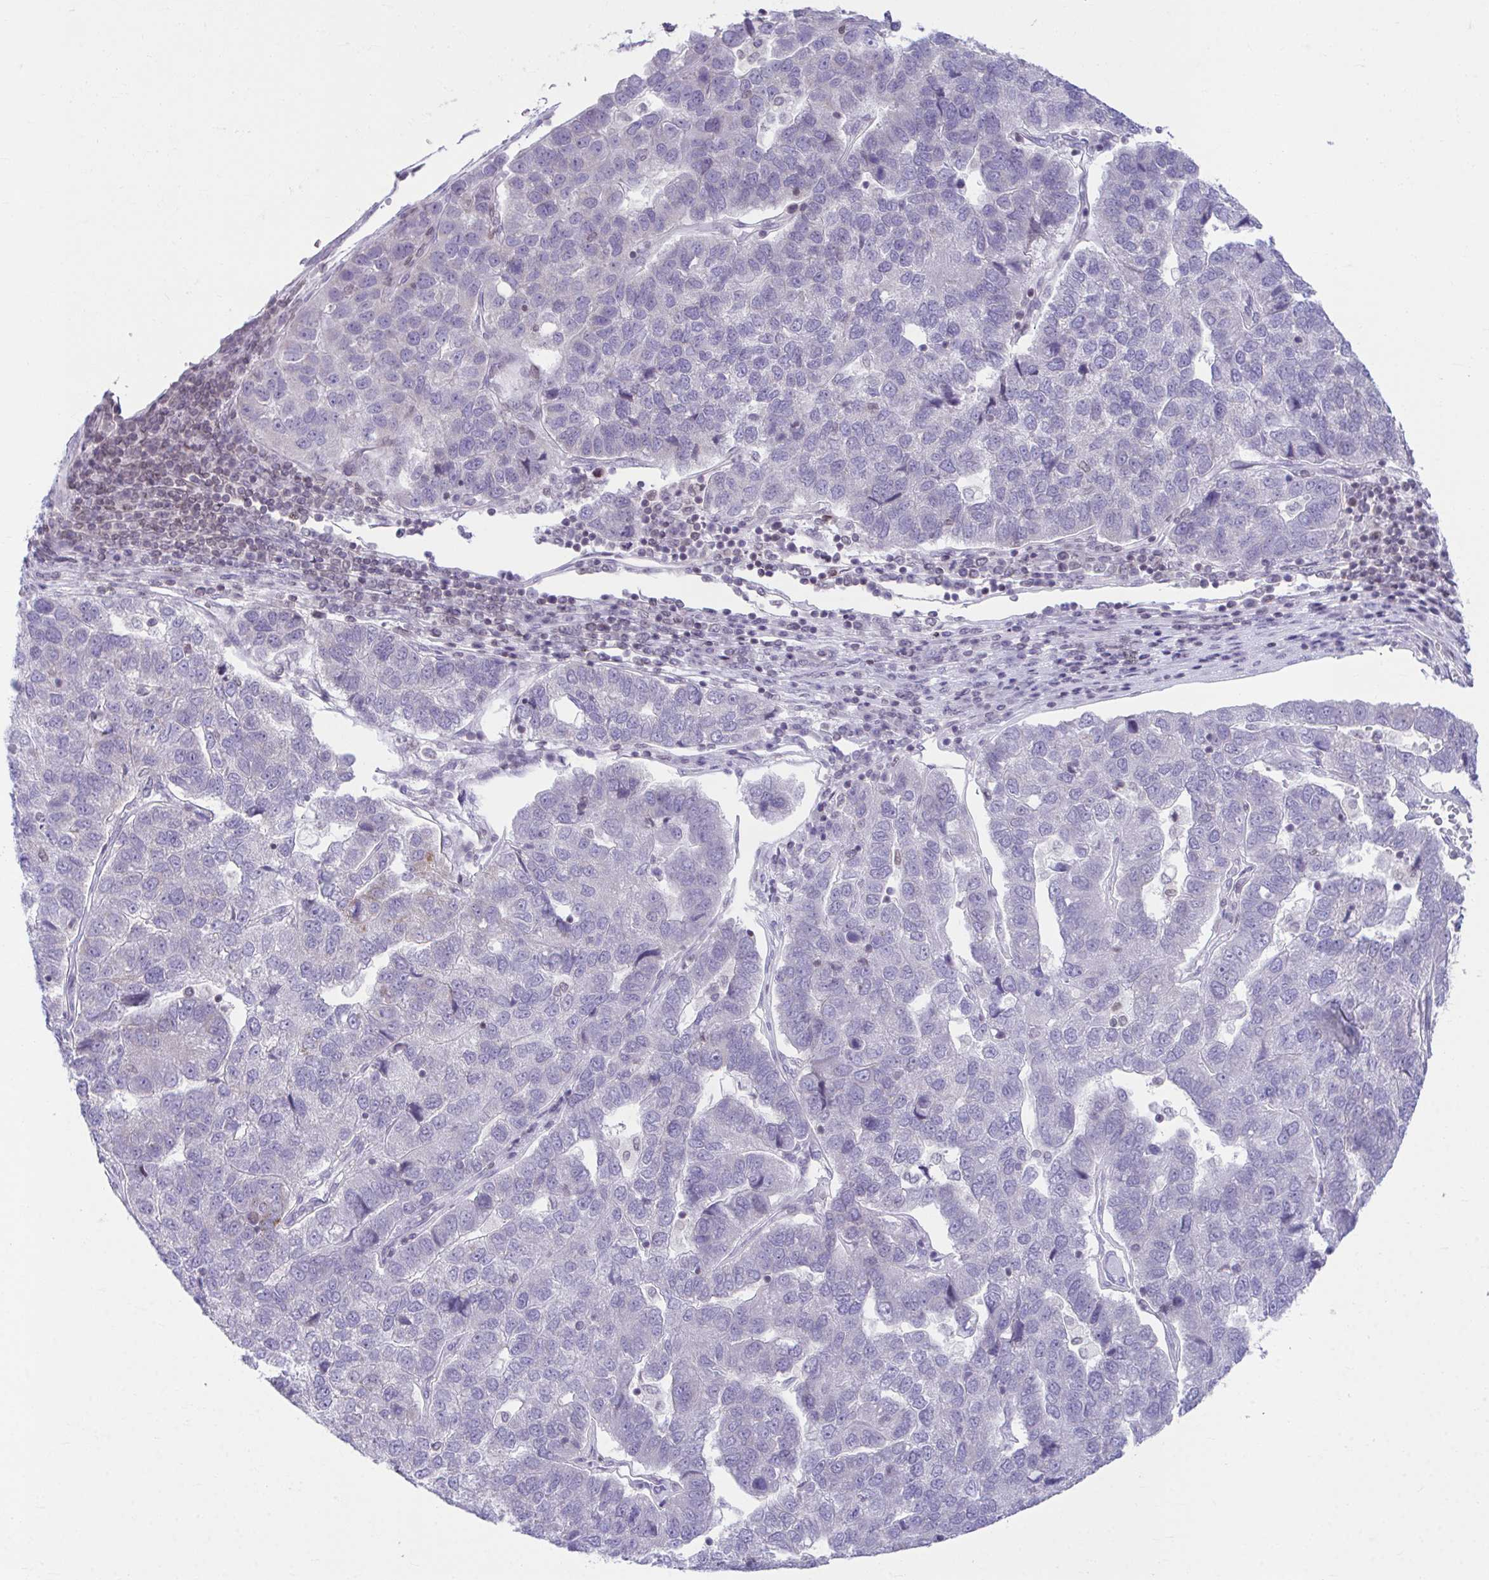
{"staining": {"intensity": "negative", "quantity": "none", "location": "none"}, "tissue": "pancreatic cancer", "cell_type": "Tumor cells", "image_type": "cancer", "snomed": [{"axis": "morphology", "description": "Adenocarcinoma, NOS"}, {"axis": "topography", "description": "Pancreas"}], "caption": "This is an IHC micrograph of pancreatic cancer. There is no expression in tumor cells.", "gene": "OR7A5", "patient": {"sex": "female", "age": 61}}